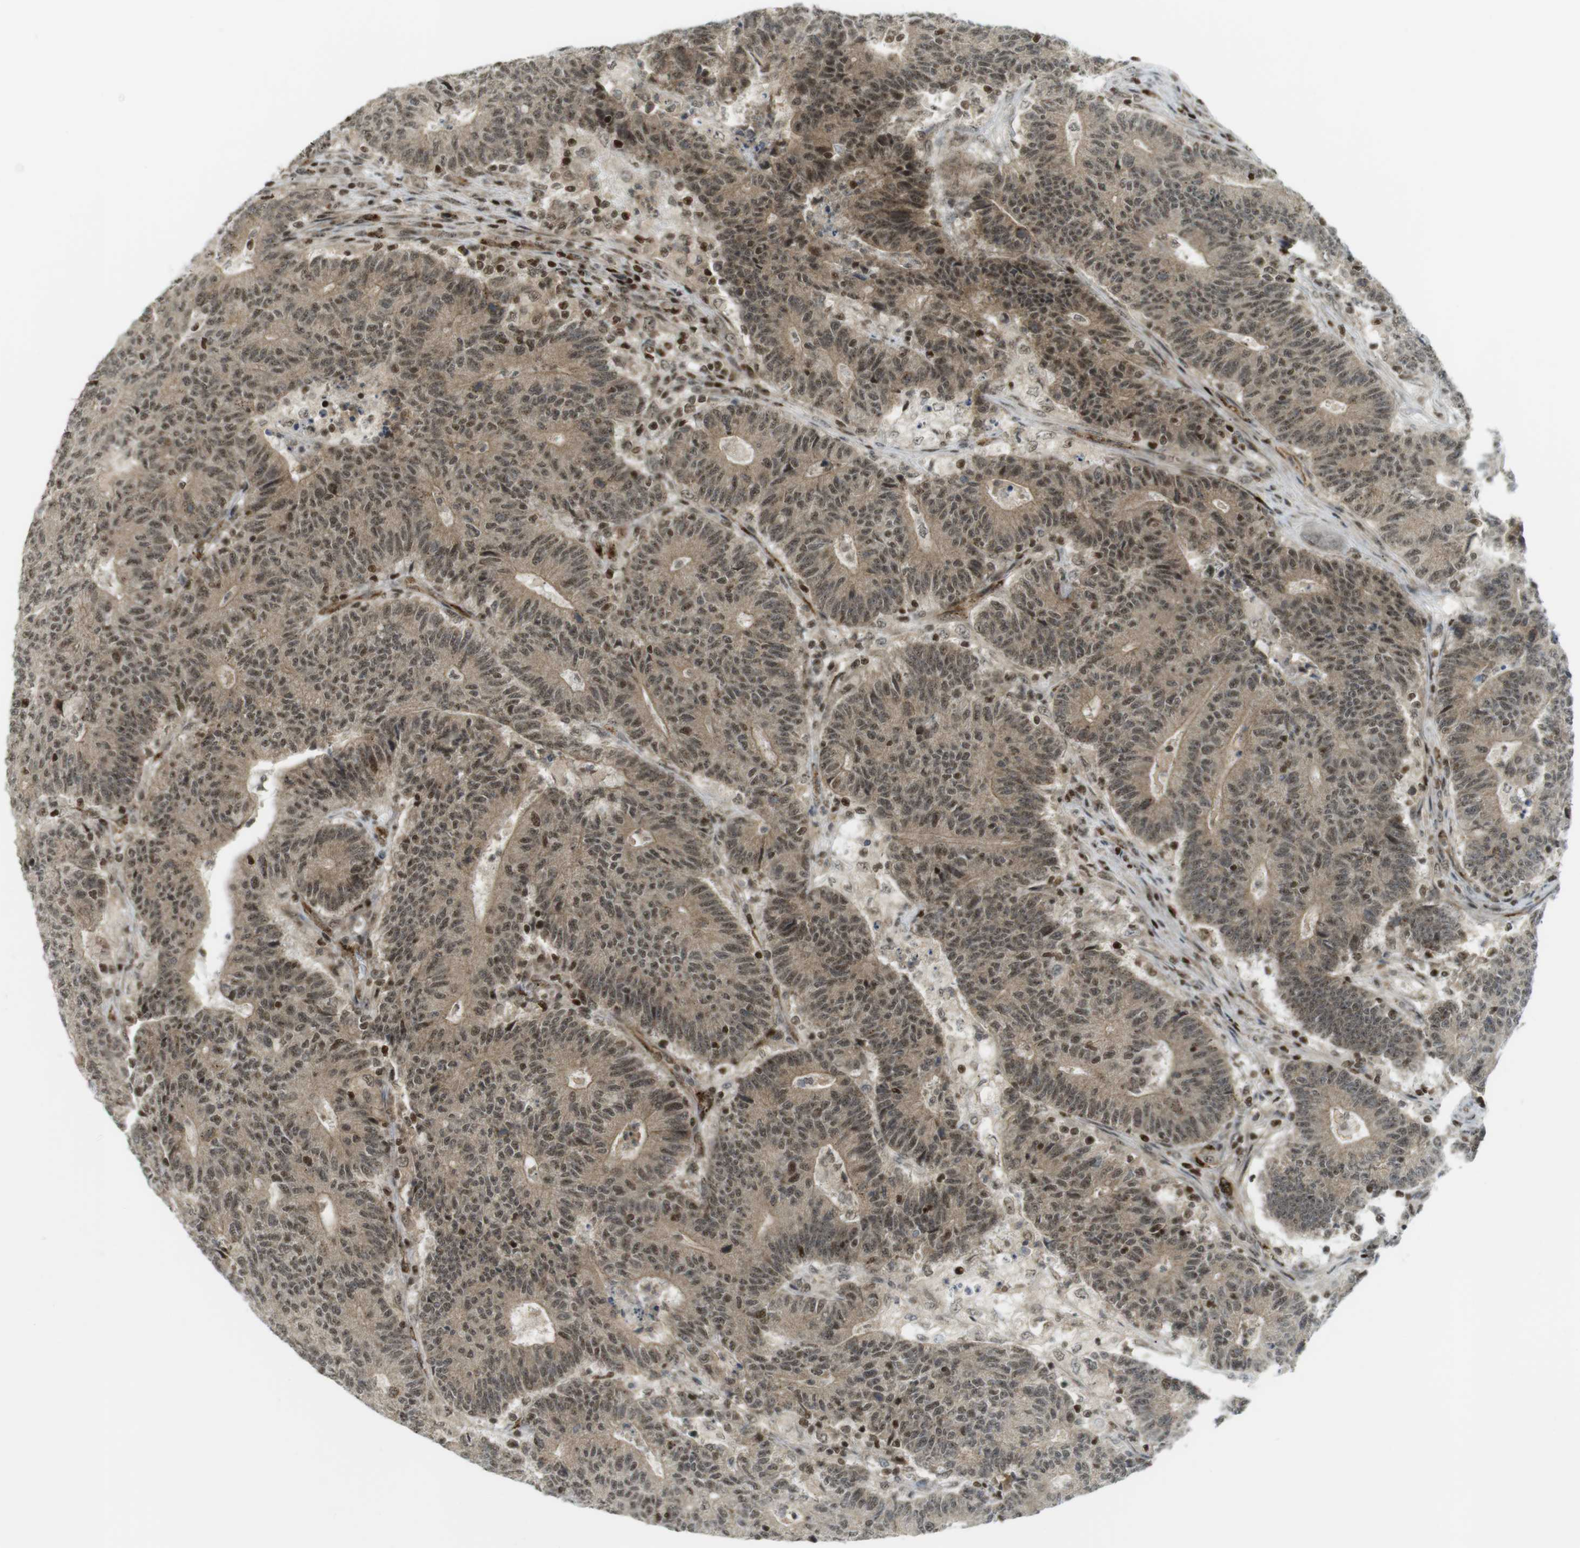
{"staining": {"intensity": "moderate", "quantity": ">75%", "location": "cytoplasmic/membranous,nuclear"}, "tissue": "colorectal cancer", "cell_type": "Tumor cells", "image_type": "cancer", "snomed": [{"axis": "morphology", "description": "Normal tissue, NOS"}, {"axis": "morphology", "description": "Adenocarcinoma, NOS"}, {"axis": "topography", "description": "Colon"}], "caption": "Moderate cytoplasmic/membranous and nuclear protein staining is seen in approximately >75% of tumor cells in adenocarcinoma (colorectal).", "gene": "PPP1R13B", "patient": {"sex": "female", "age": 75}}